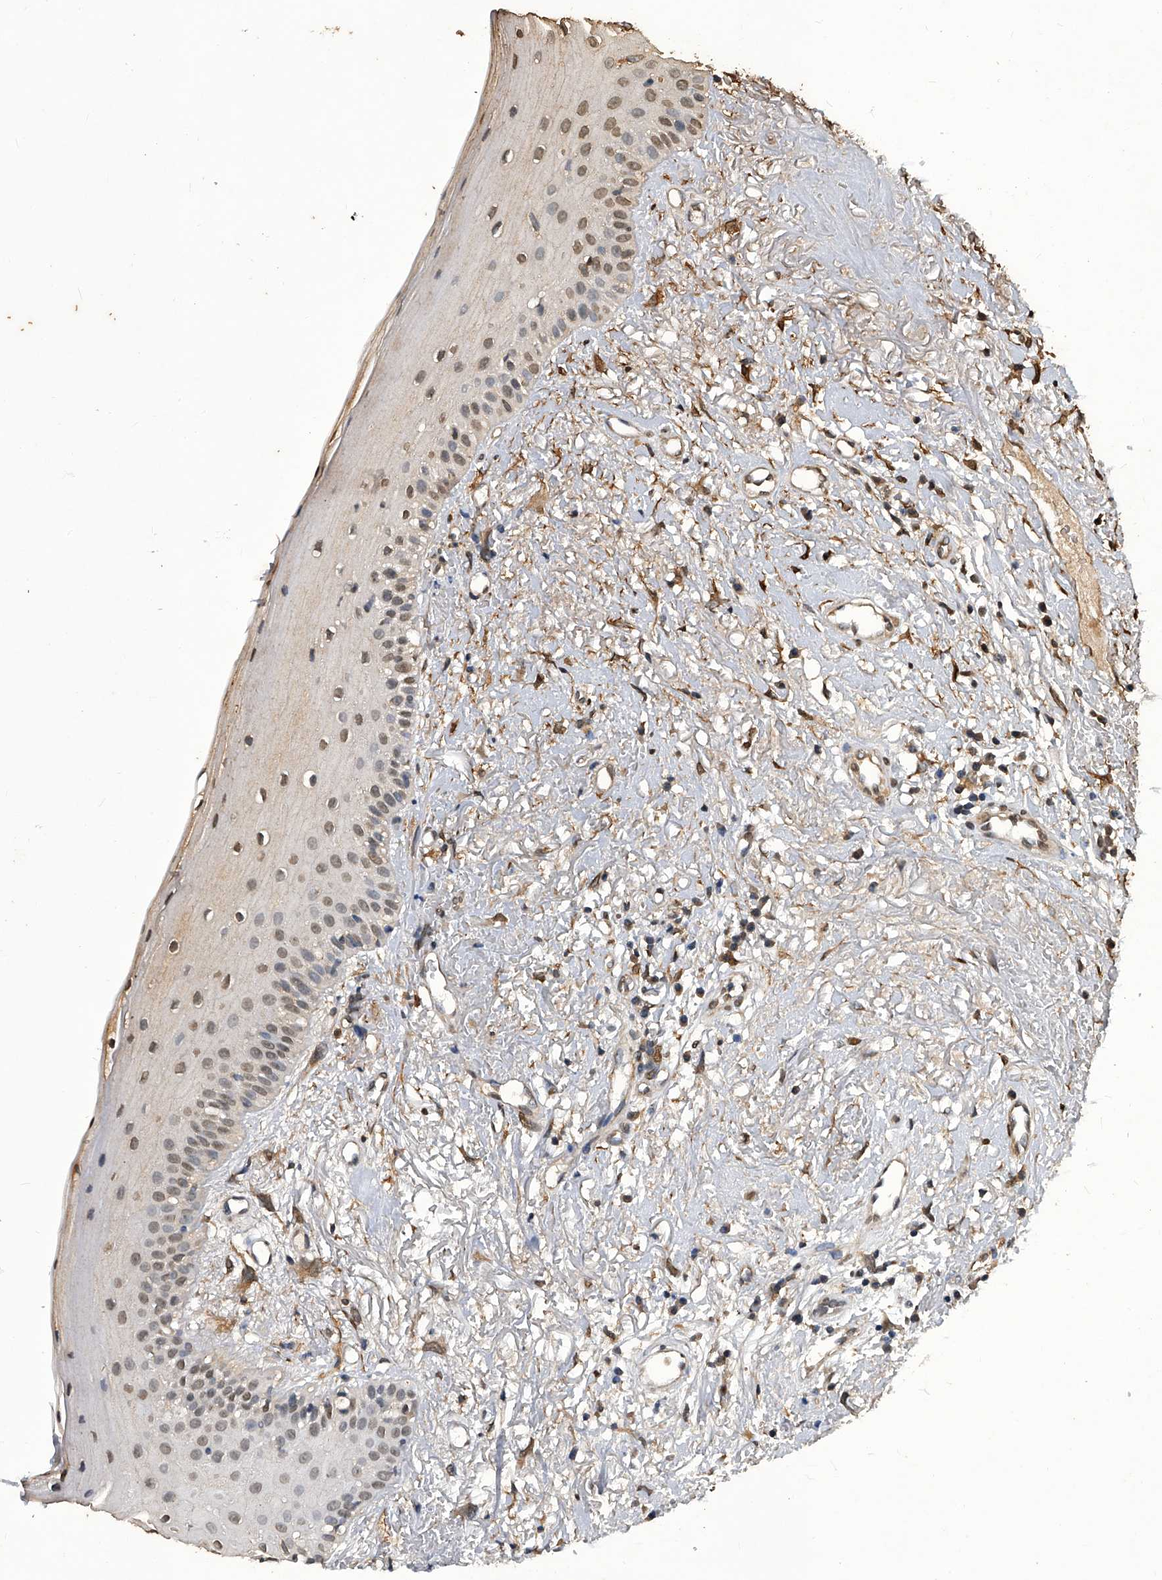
{"staining": {"intensity": "weak", "quantity": "25%-75%", "location": "nuclear"}, "tissue": "oral mucosa", "cell_type": "Squamous epithelial cells", "image_type": "normal", "snomed": [{"axis": "morphology", "description": "Normal tissue, NOS"}, {"axis": "topography", "description": "Oral tissue"}], "caption": "This histopathology image displays unremarkable oral mucosa stained with IHC to label a protein in brown. The nuclear of squamous epithelial cells show weak positivity for the protein. Nuclei are counter-stained blue.", "gene": "FBXL4", "patient": {"sex": "female", "age": 63}}